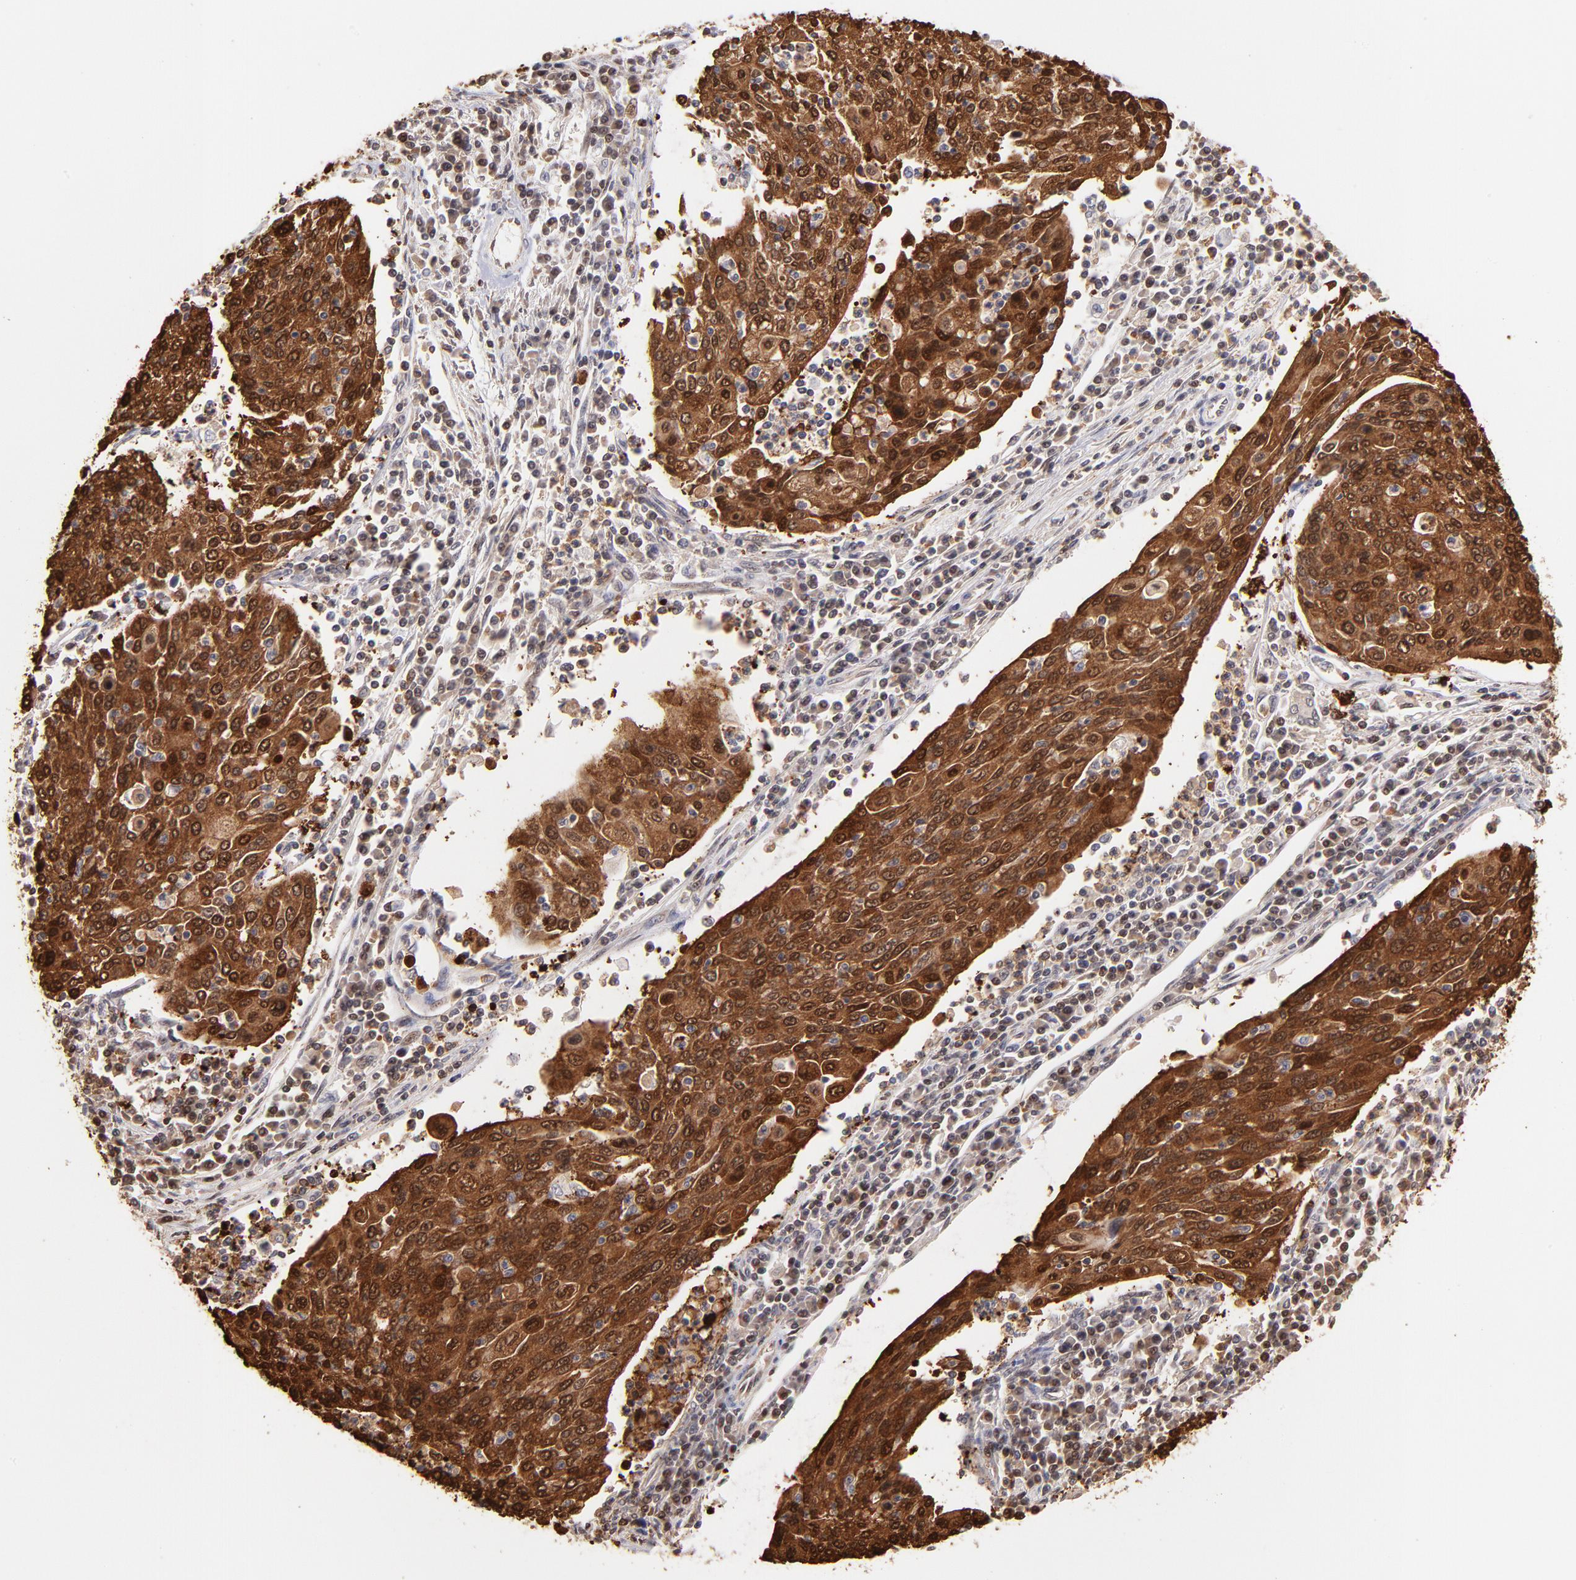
{"staining": {"intensity": "strong", "quantity": ">75%", "location": "cytoplasmic/membranous"}, "tissue": "cervical cancer", "cell_type": "Tumor cells", "image_type": "cancer", "snomed": [{"axis": "morphology", "description": "Squamous cell carcinoma, NOS"}, {"axis": "topography", "description": "Cervix"}], "caption": "High-power microscopy captured an IHC micrograph of cervical cancer, revealing strong cytoplasmic/membranous staining in about >75% of tumor cells.", "gene": "YWHAB", "patient": {"sex": "female", "age": 40}}